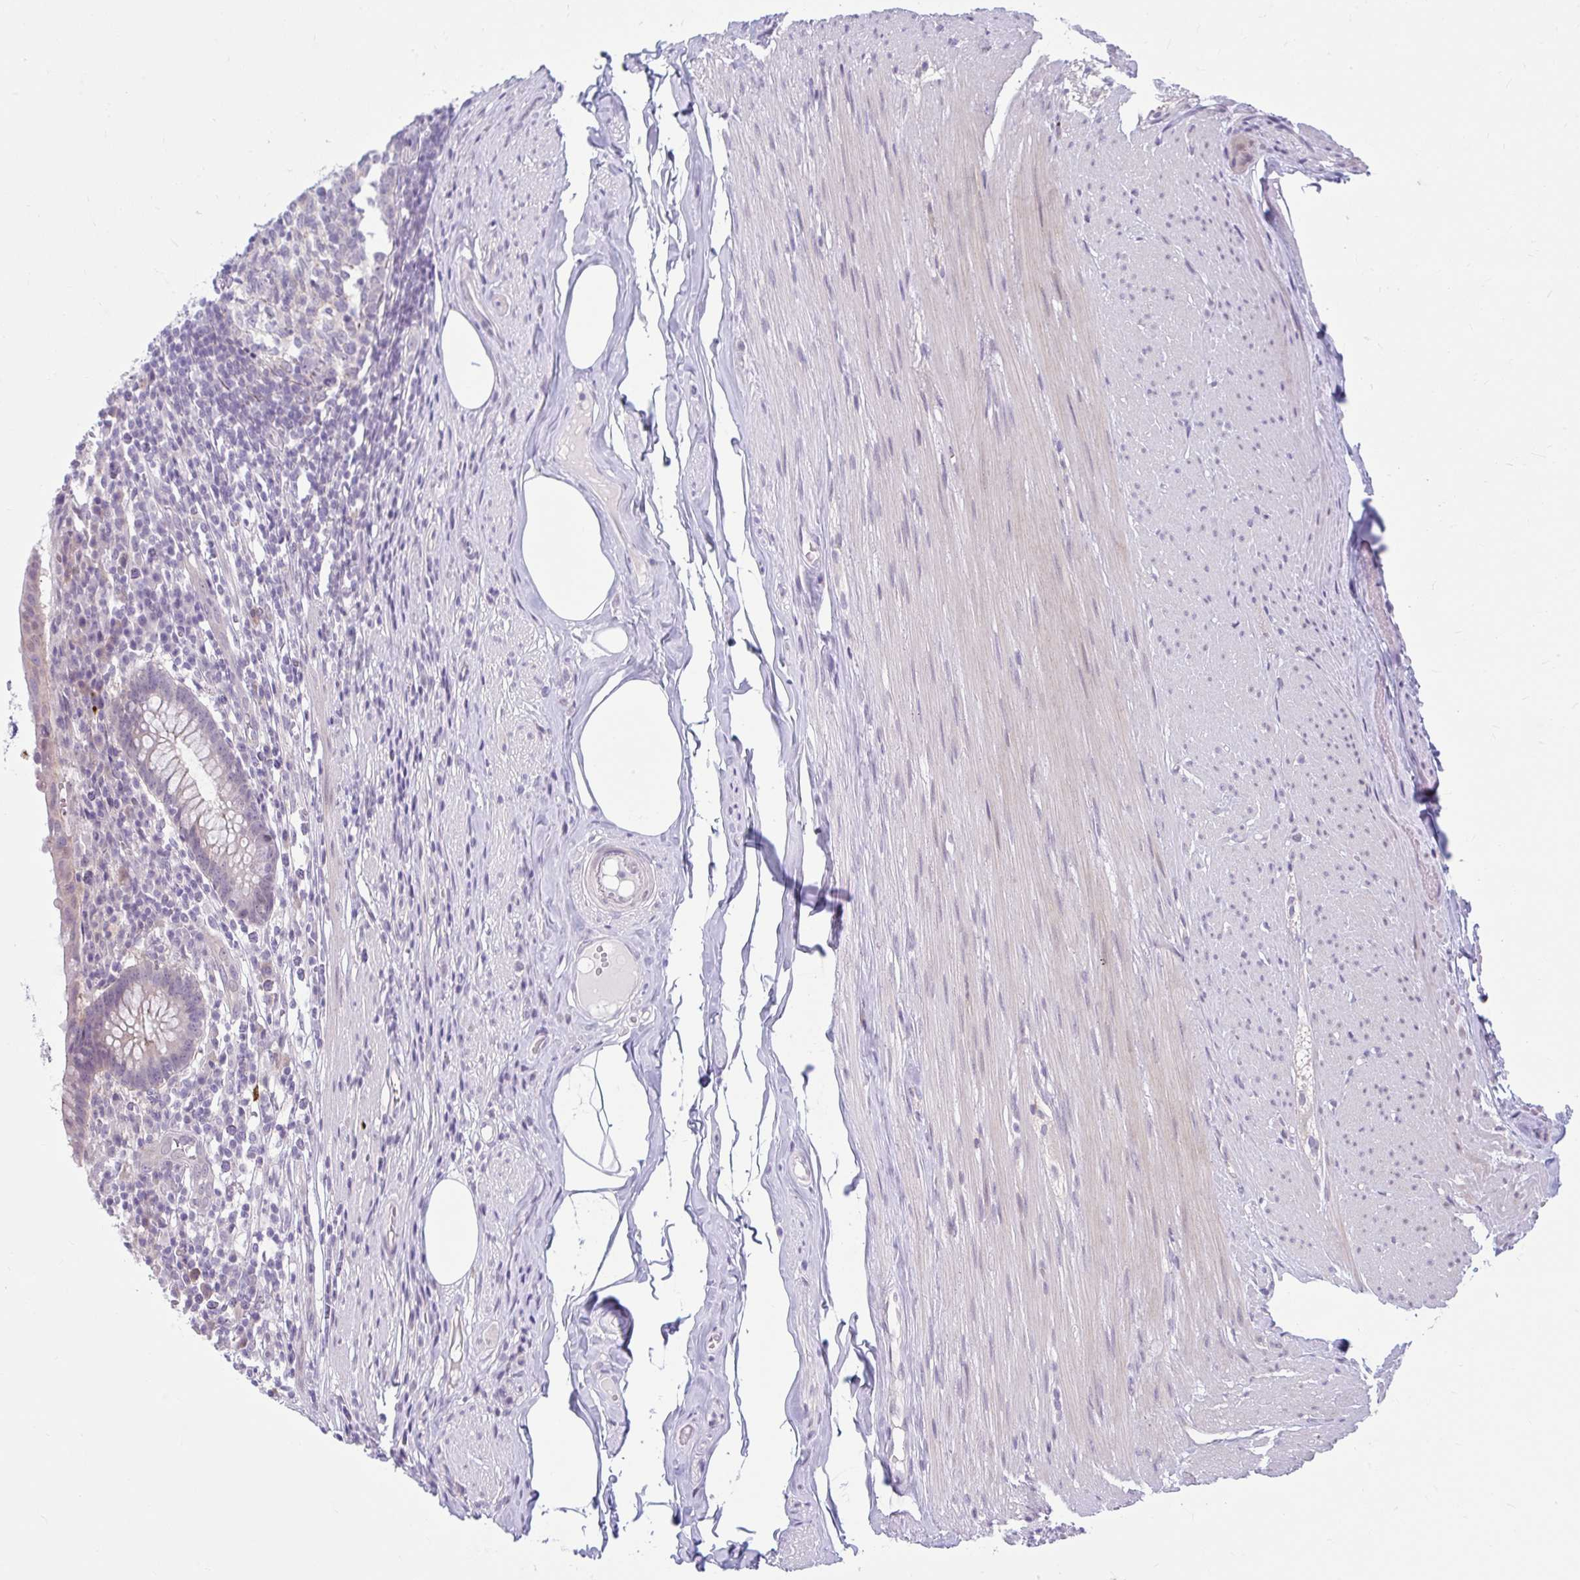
{"staining": {"intensity": "weak", "quantity": "25%-75%", "location": "cytoplasmic/membranous"}, "tissue": "appendix", "cell_type": "Glandular cells", "image_type": "normal", "snomed": [{"axis": "morphology", "description": "Normal tissue, NOS"}, {"axis": "topography", "description": "Appendix"}], "caption": "A high-resolution micrograph shows IHC staining of normal appendix, which displays weak cytoplasmic/membranous positivity in approximately 25%-75% of glandular cells.", "gene": "FAM153A", "patient": {"sex": "female", "age": 56}}